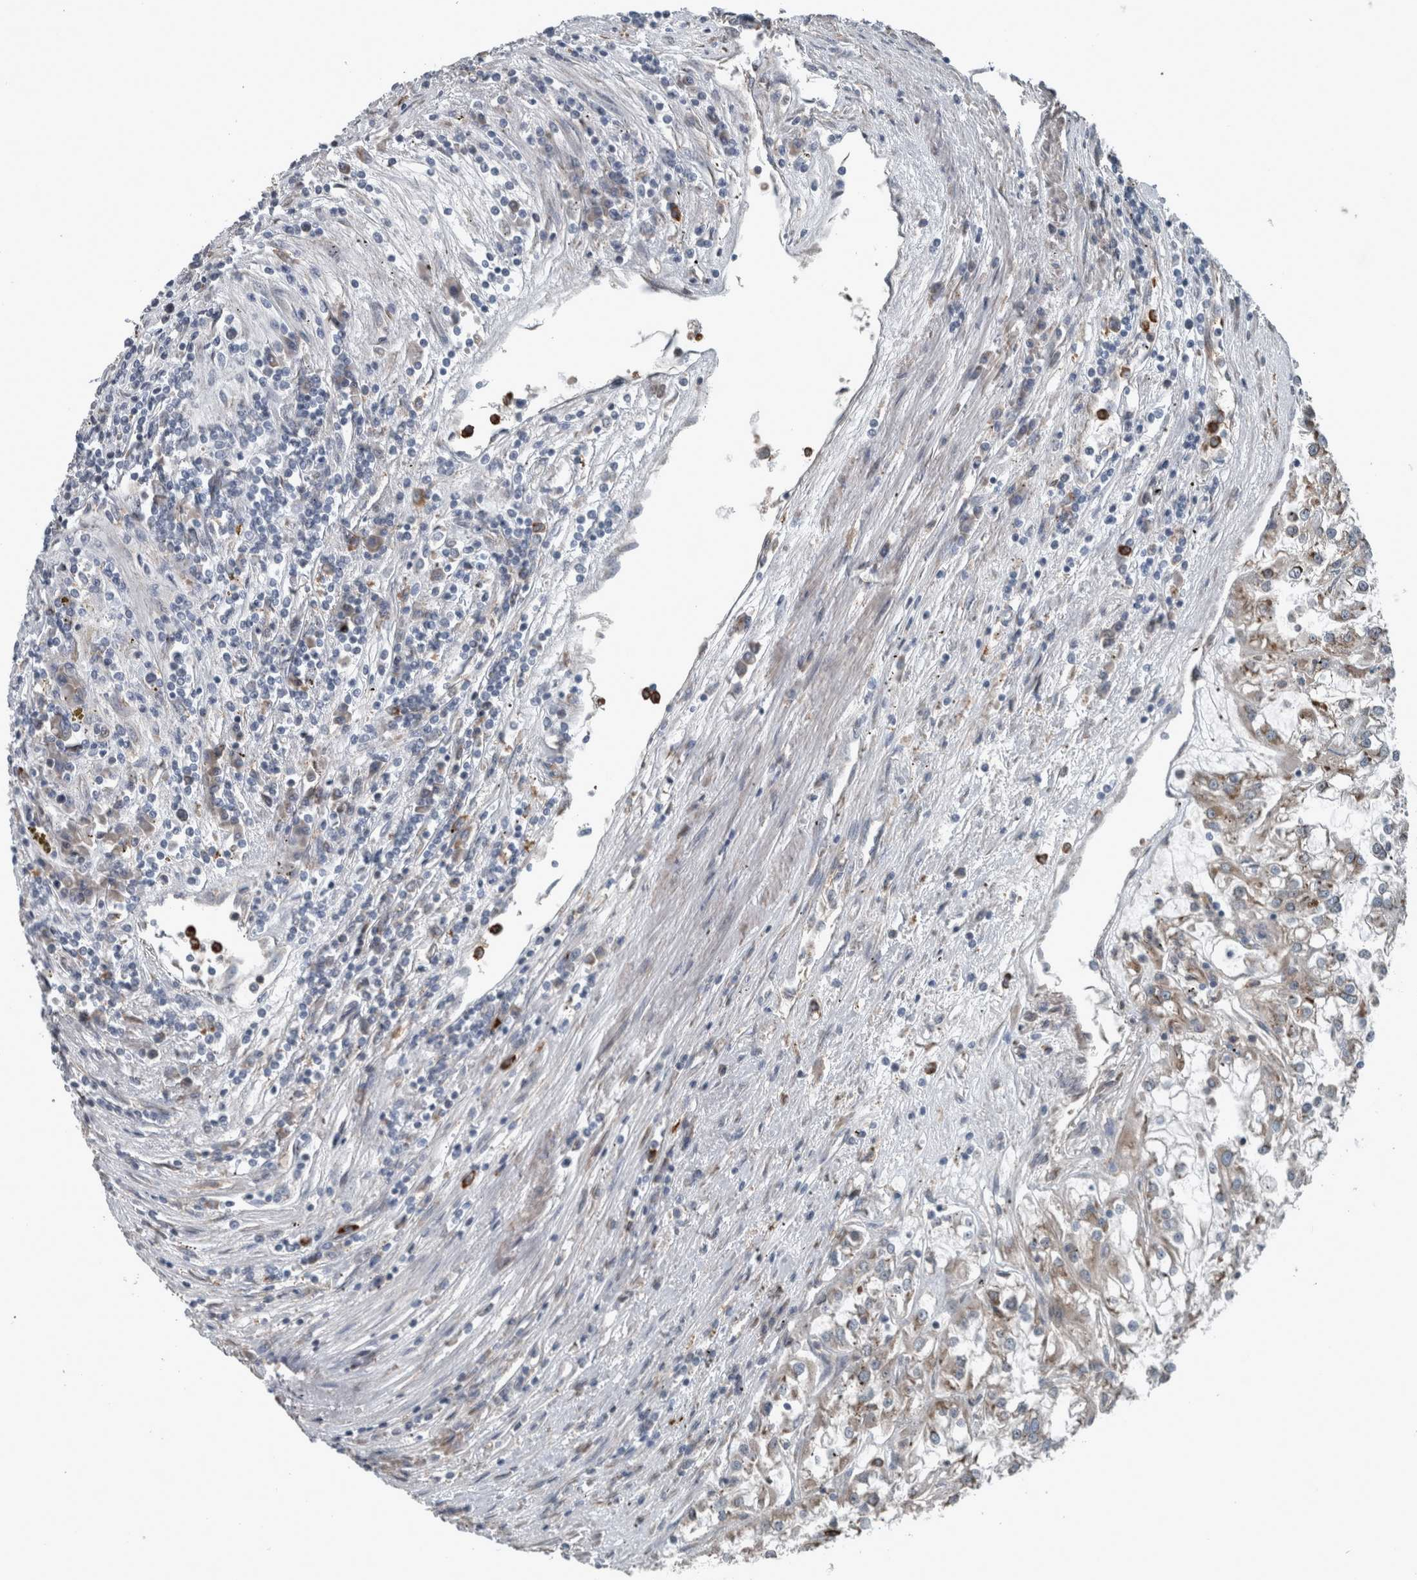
{"staining": {"intensity": "negative", "quantity": "none", "location": "none"}, "tissue": "renal cancer", "cell_type": "Tumor cells", "image_type": "cancer", "snomed": [{"axis": "morphology", "description": "Adenocarcinoma, NOS"}, {"axis": "topography", "description": "Kidney"}], "caption": "A photomicrograph of human renal adenocarcinoma is negative for staining in tumor cells. (DAB (3,3'-diaminobenzidine) immunohistochemistry (IHC) with hematoxylin counter stain).", "gene": "EXOC8", "patient": {"sex": "female", "age": 52}}